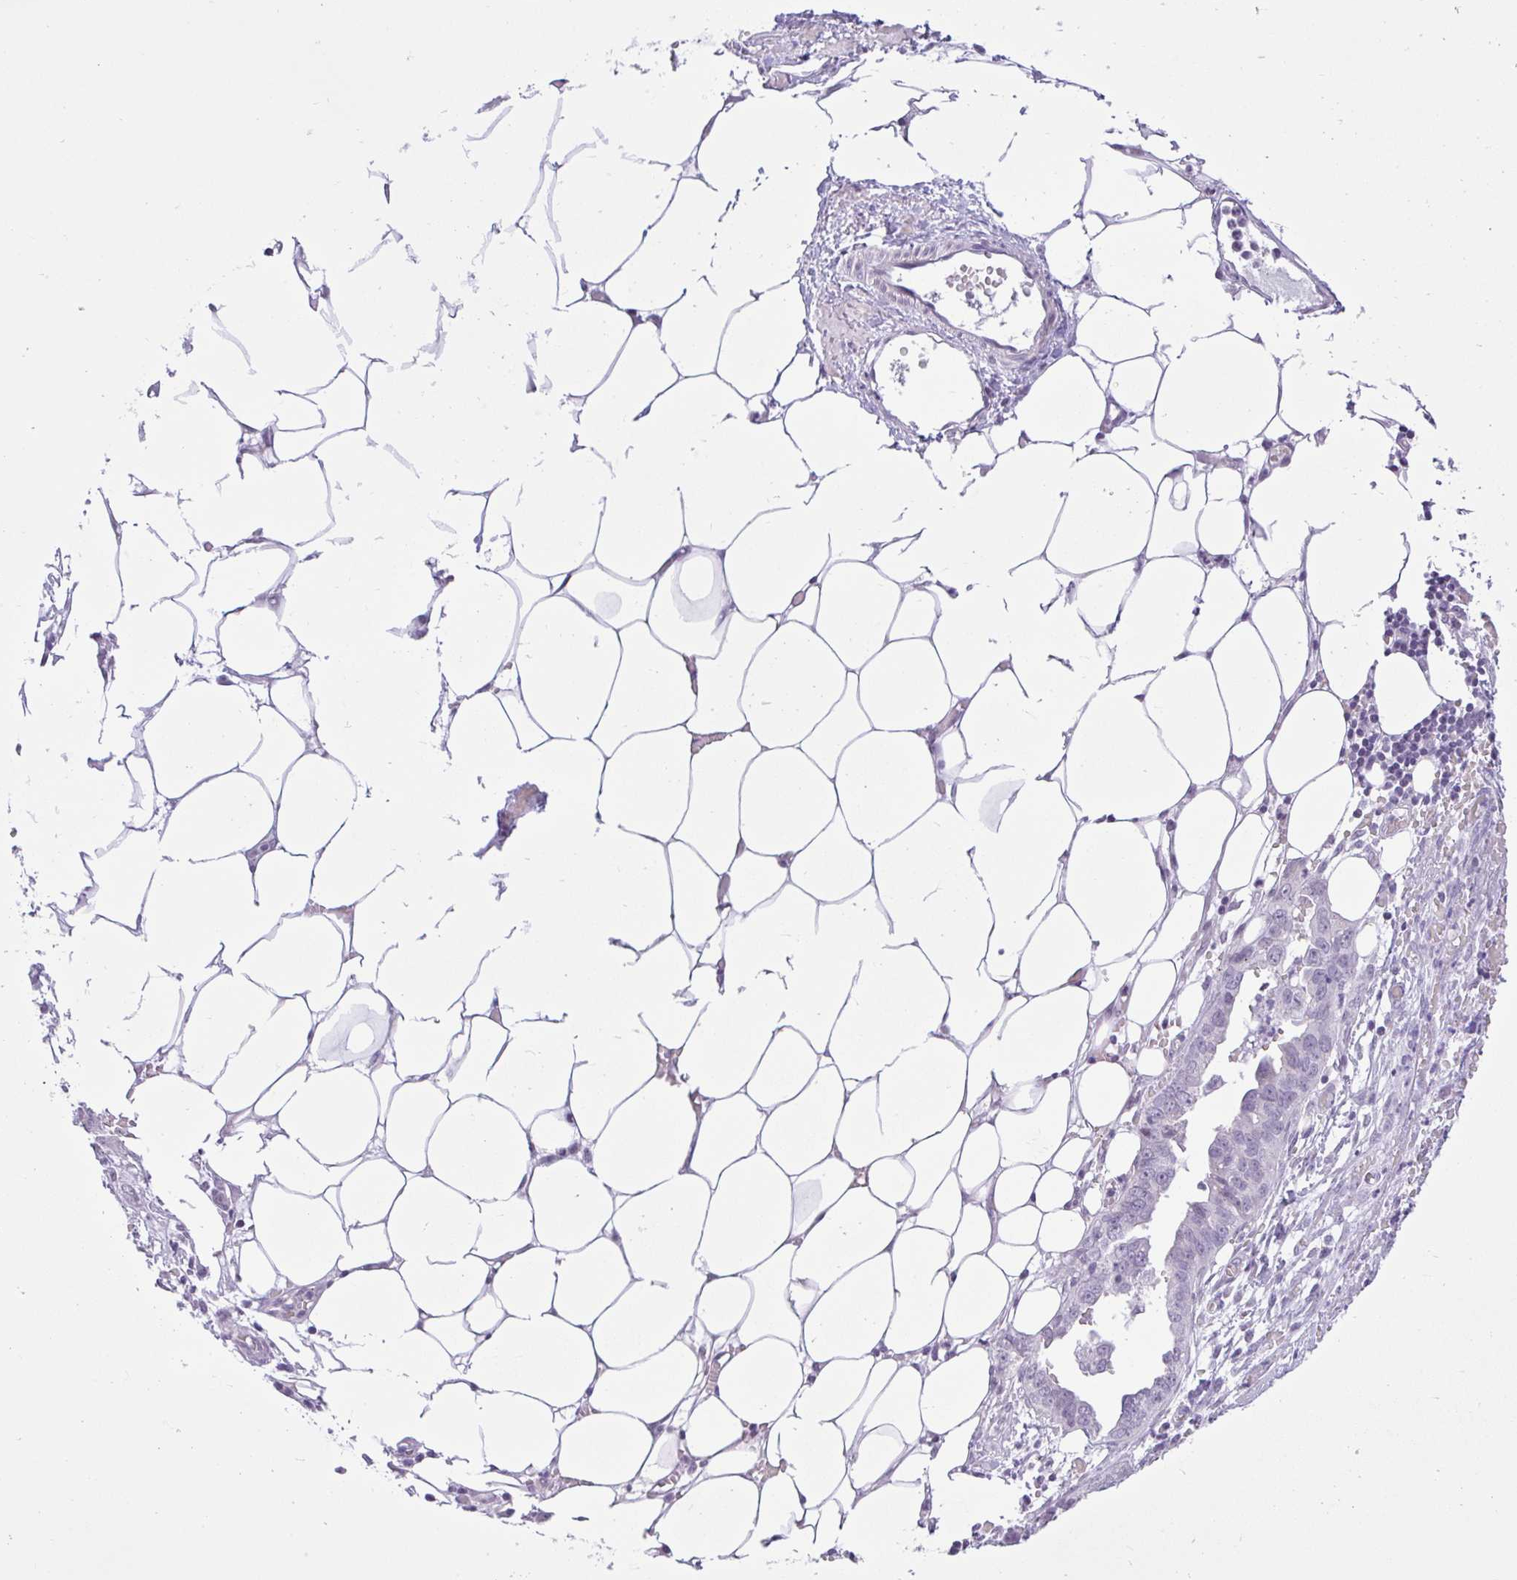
{"staining": {"intensity": "negative", "quantity": "none", "location": "none"}, "tissue": "ovarian cancer", "cell_type": "Tumor cells", "image_type": "cancer", "snomed": [{"axis": "morphology", "description": "Cystadenocarcinoma, serous, NOS"}, {"axis": "topography", "description": "Ovary"}], "caption": "This is an immunohistochemistry micrograph of ovarian serous cystadenocarcinoma. There is no expression in tumor cells.", "gene": "REEP1", "patient": {"sex": "female", "age": 75}}